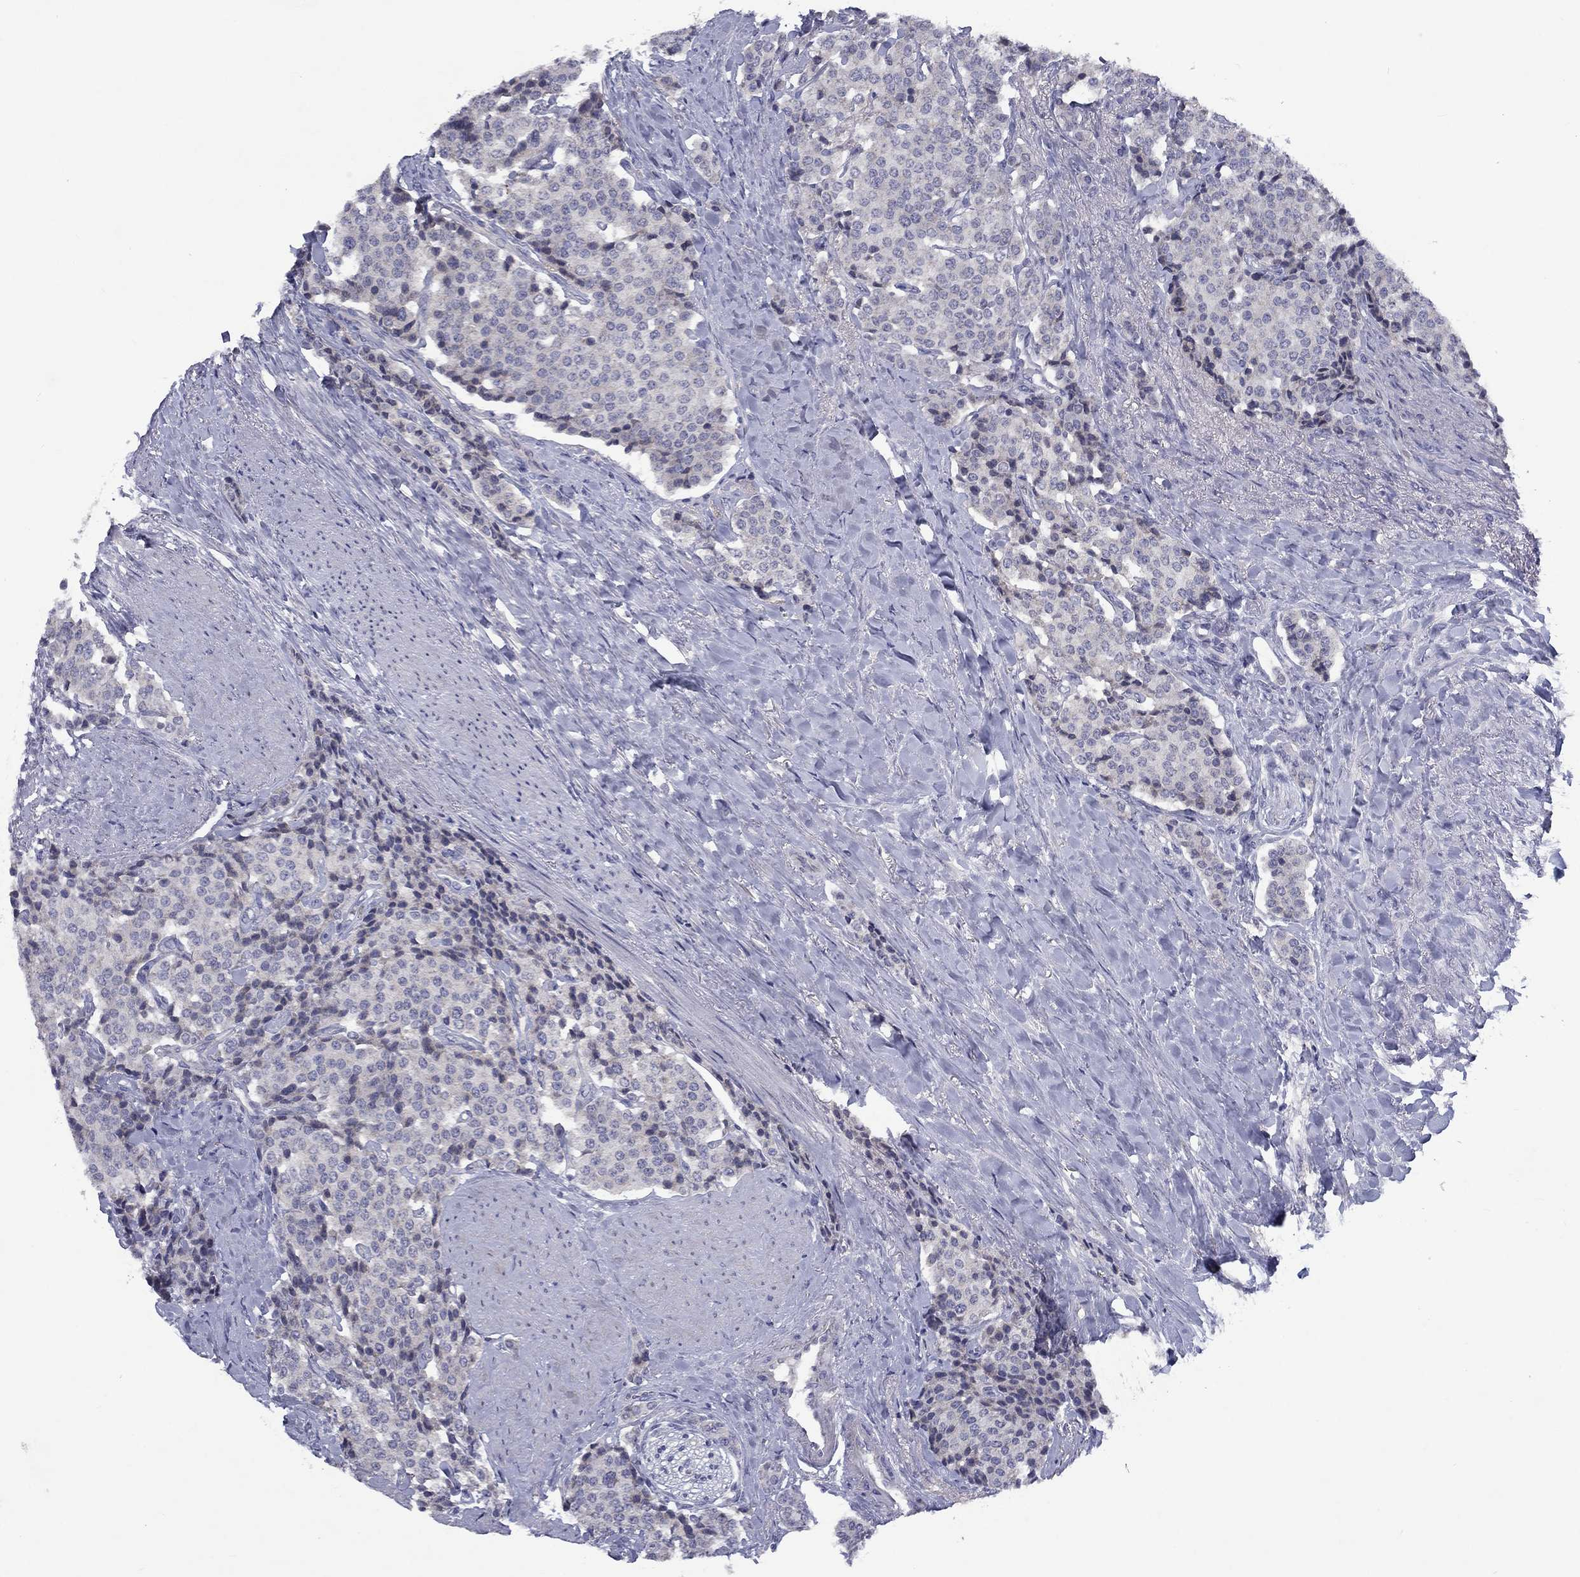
{"staining": {"intensity": "negative", "quantity": "none", "location": "none"}, "tissue": "carcinoid", "cell_type": "Tumor cells", "image_type": "cancer", "snomed": [{"axis": "morphology", "description": "Carcinoid, malignant, NOS"}, {"axis": "topography", "description": "Small intestine"}], "caption": "Tumor cells show no significant positivity in carcinoid.", "gene": "CACNA1A", "patient": {"sex": "female", "age": 58}}